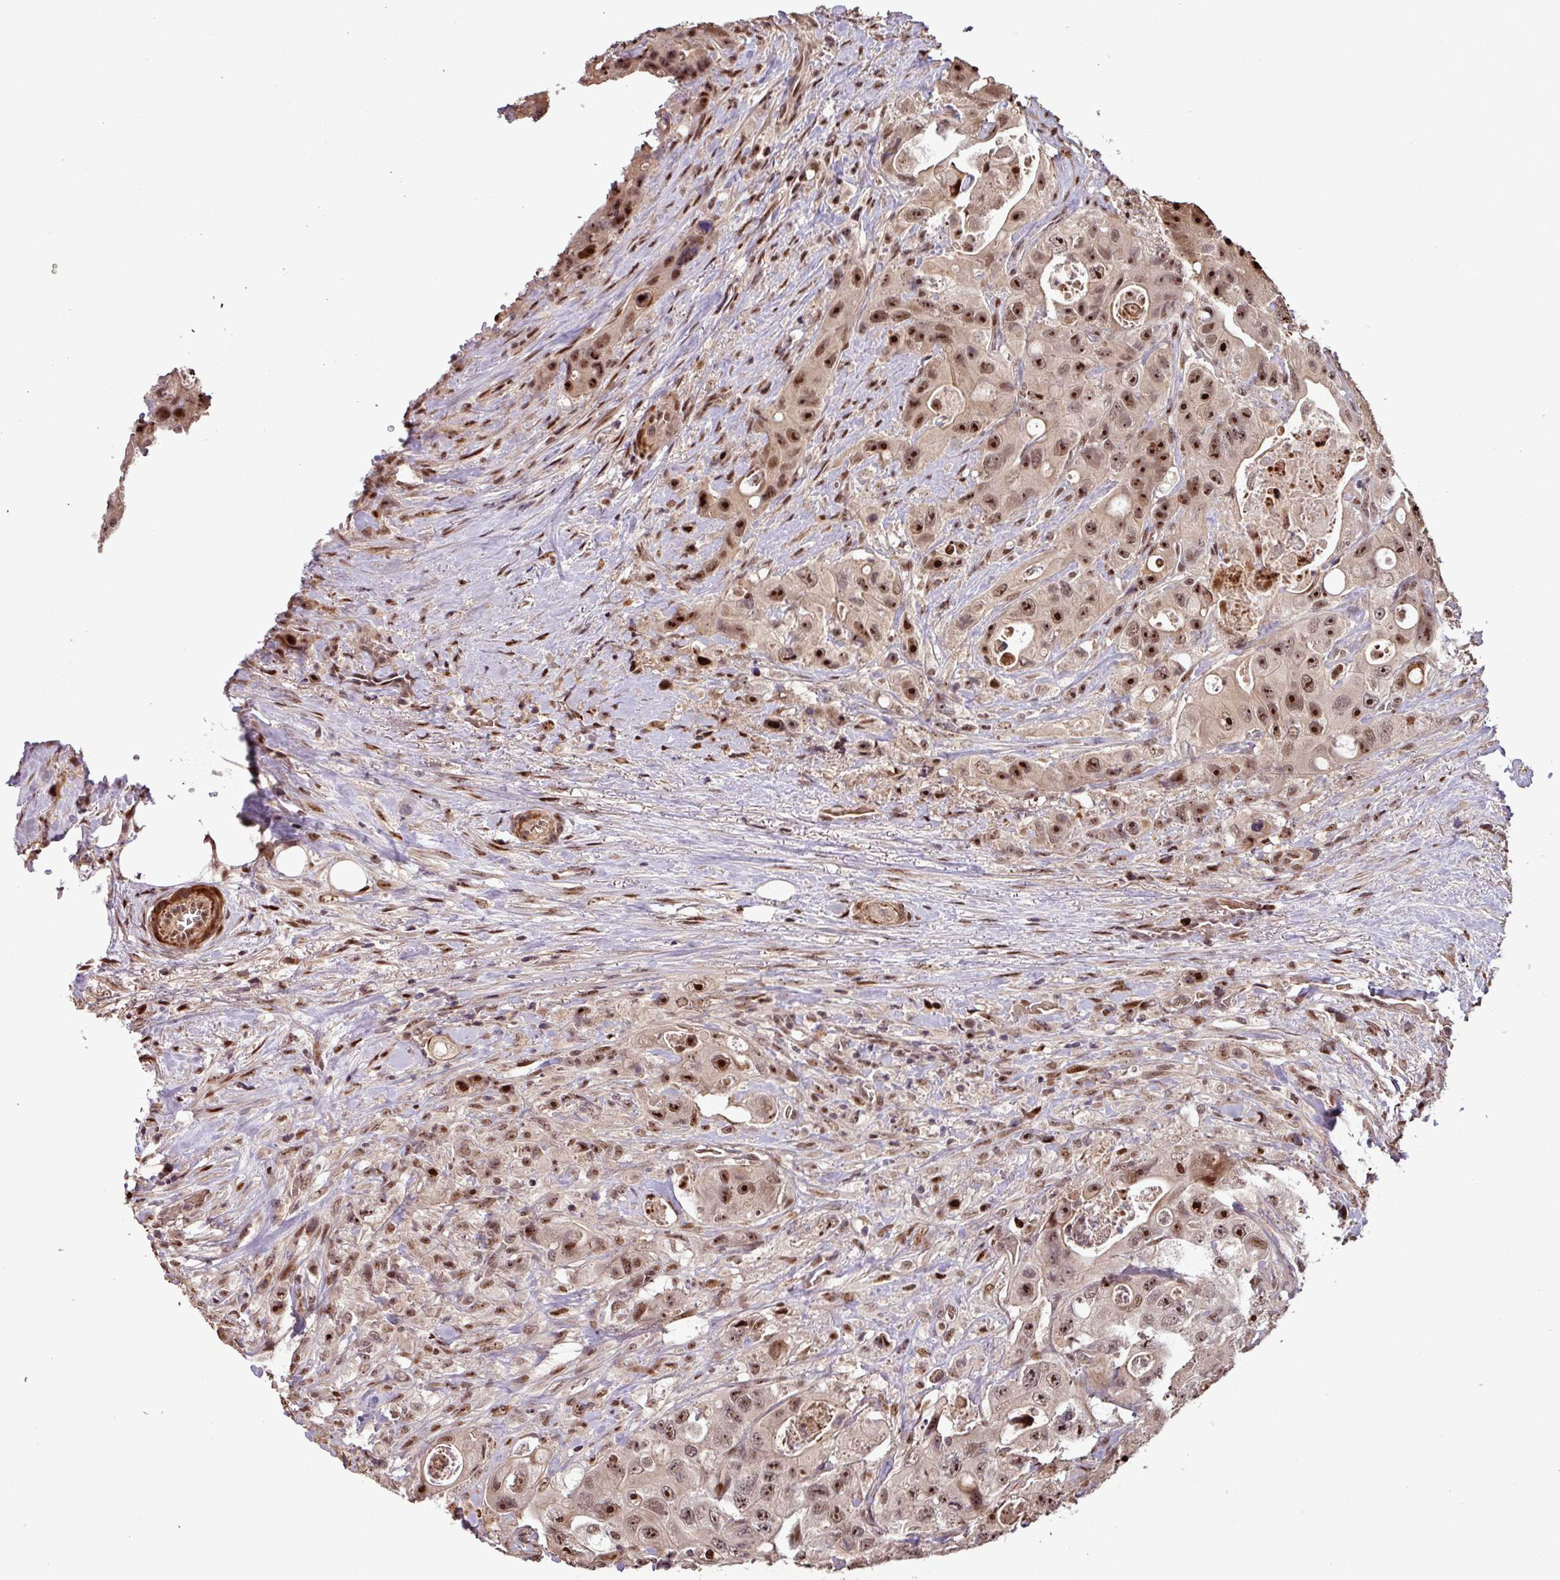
{"staining": {"intensity": "strong", "quantity": ">75%", "location": "nuclear"}, "tissue": "colorectal cancer", "cell_type": "Tumor cells", "image_type": "cancer", "snomed": [{"axis": "morphology", "description": "Adenocarcinoma, NOS"}, {"axis": "topography", "description": "Colon"}], "caption": "Immunohistochemistry (IHC) staining of colorectal cancer, which displays high levels of strong nuclear positivity in about >75% of tumor cells indicating strong nuclear protein expression. The staining was performed using DAB (3,3'-diaminobenzidine) (brown) for protein detection and nuclei were counterstained in hematoxylin (blue).", "gene": "SLC22A24", "patient": {"sex": "female", "age": 46}}